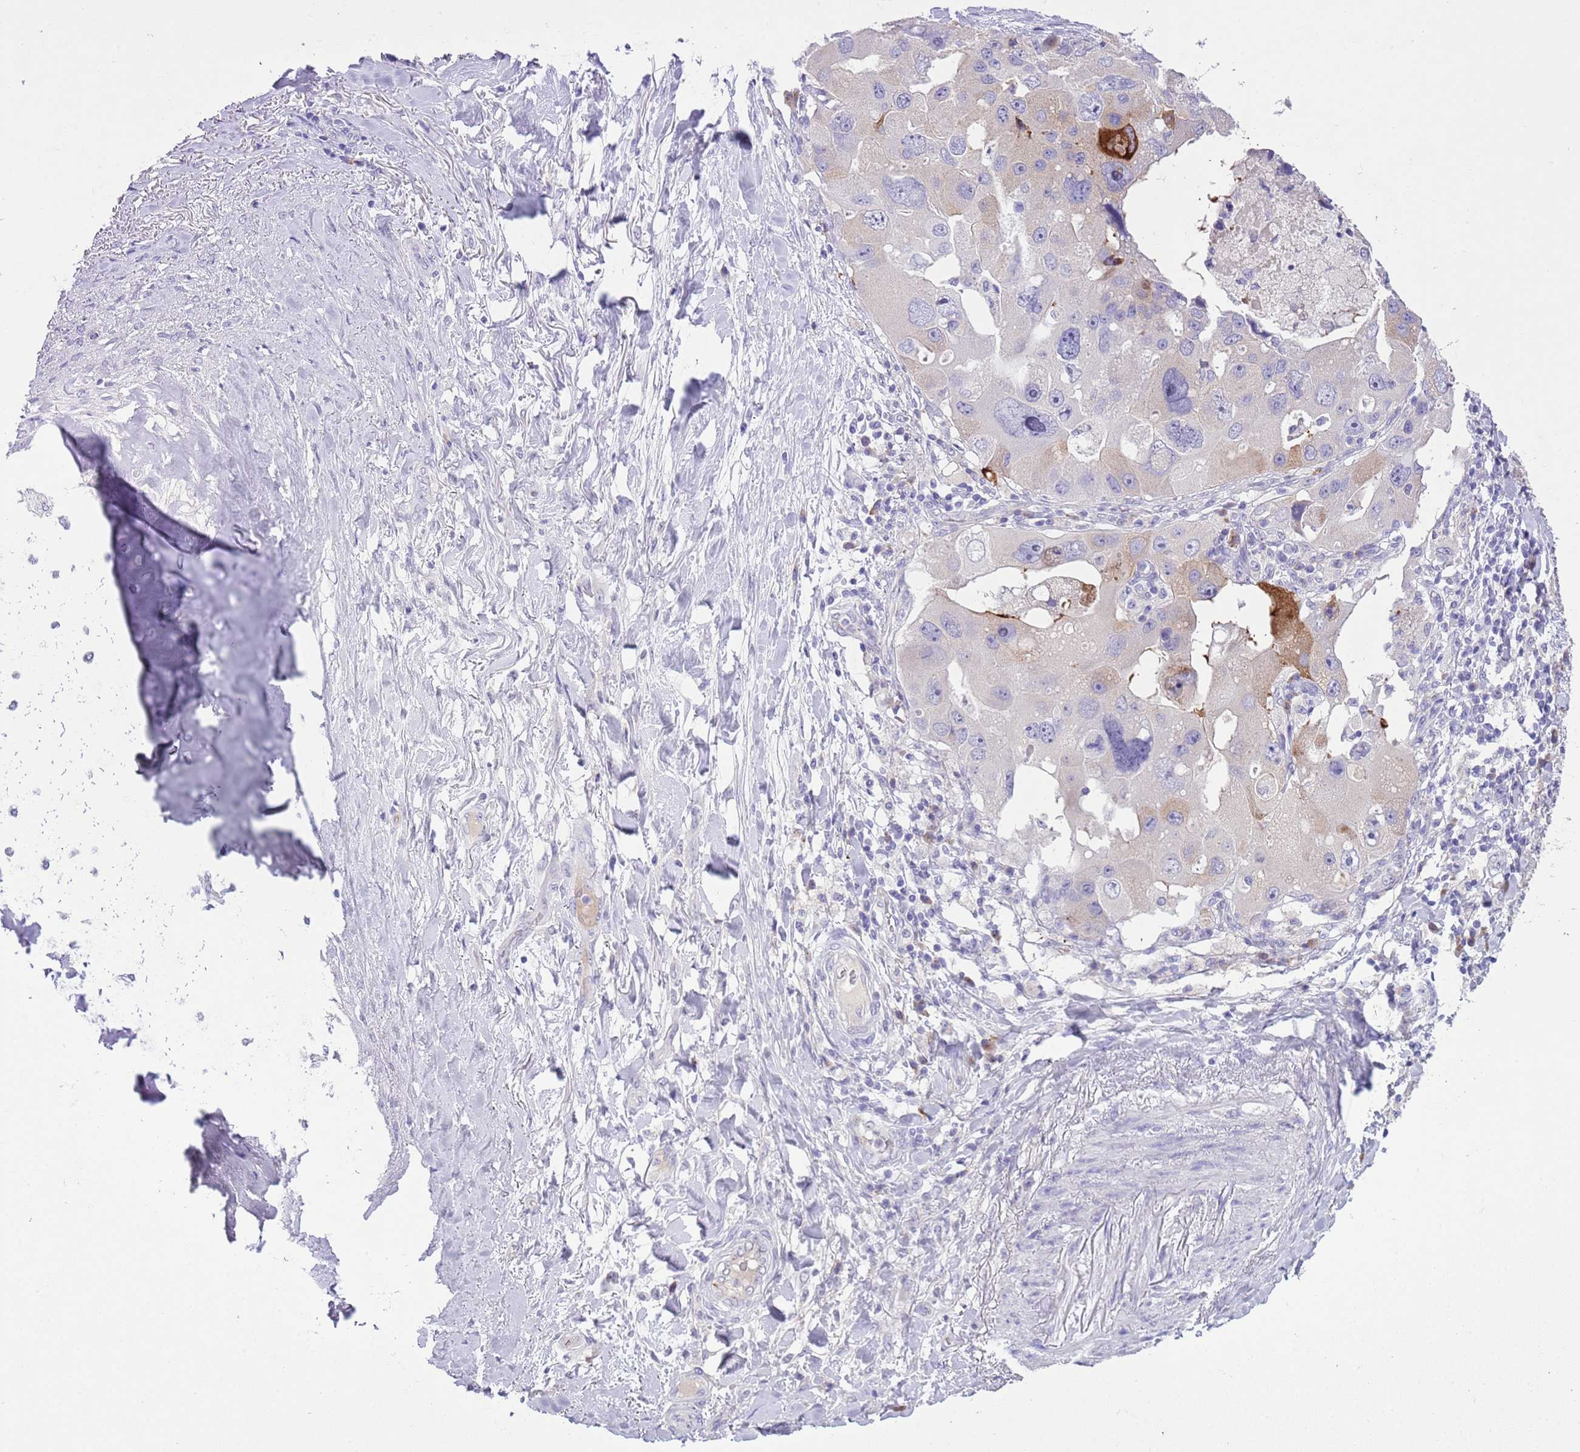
{"staining": {"intensity": "negative", "quantity": "none", "location": "none"}, "tissue": "lung cancer", "cell_type": "Tumor cells", "image_type": "cancer", "snomed": [{"axis": "morphology", "description": "Adenocarcinoma, NOS"}, {"axis": "topography", "description": "Lung"}], "caption": "Human lung adenocarcinoma stained for a protein using immunohistochemistry (IHC) shows no positivity in tumor cells.", "gene": "CLEC2A", "patient": {"sex": "female", "age": 54}}